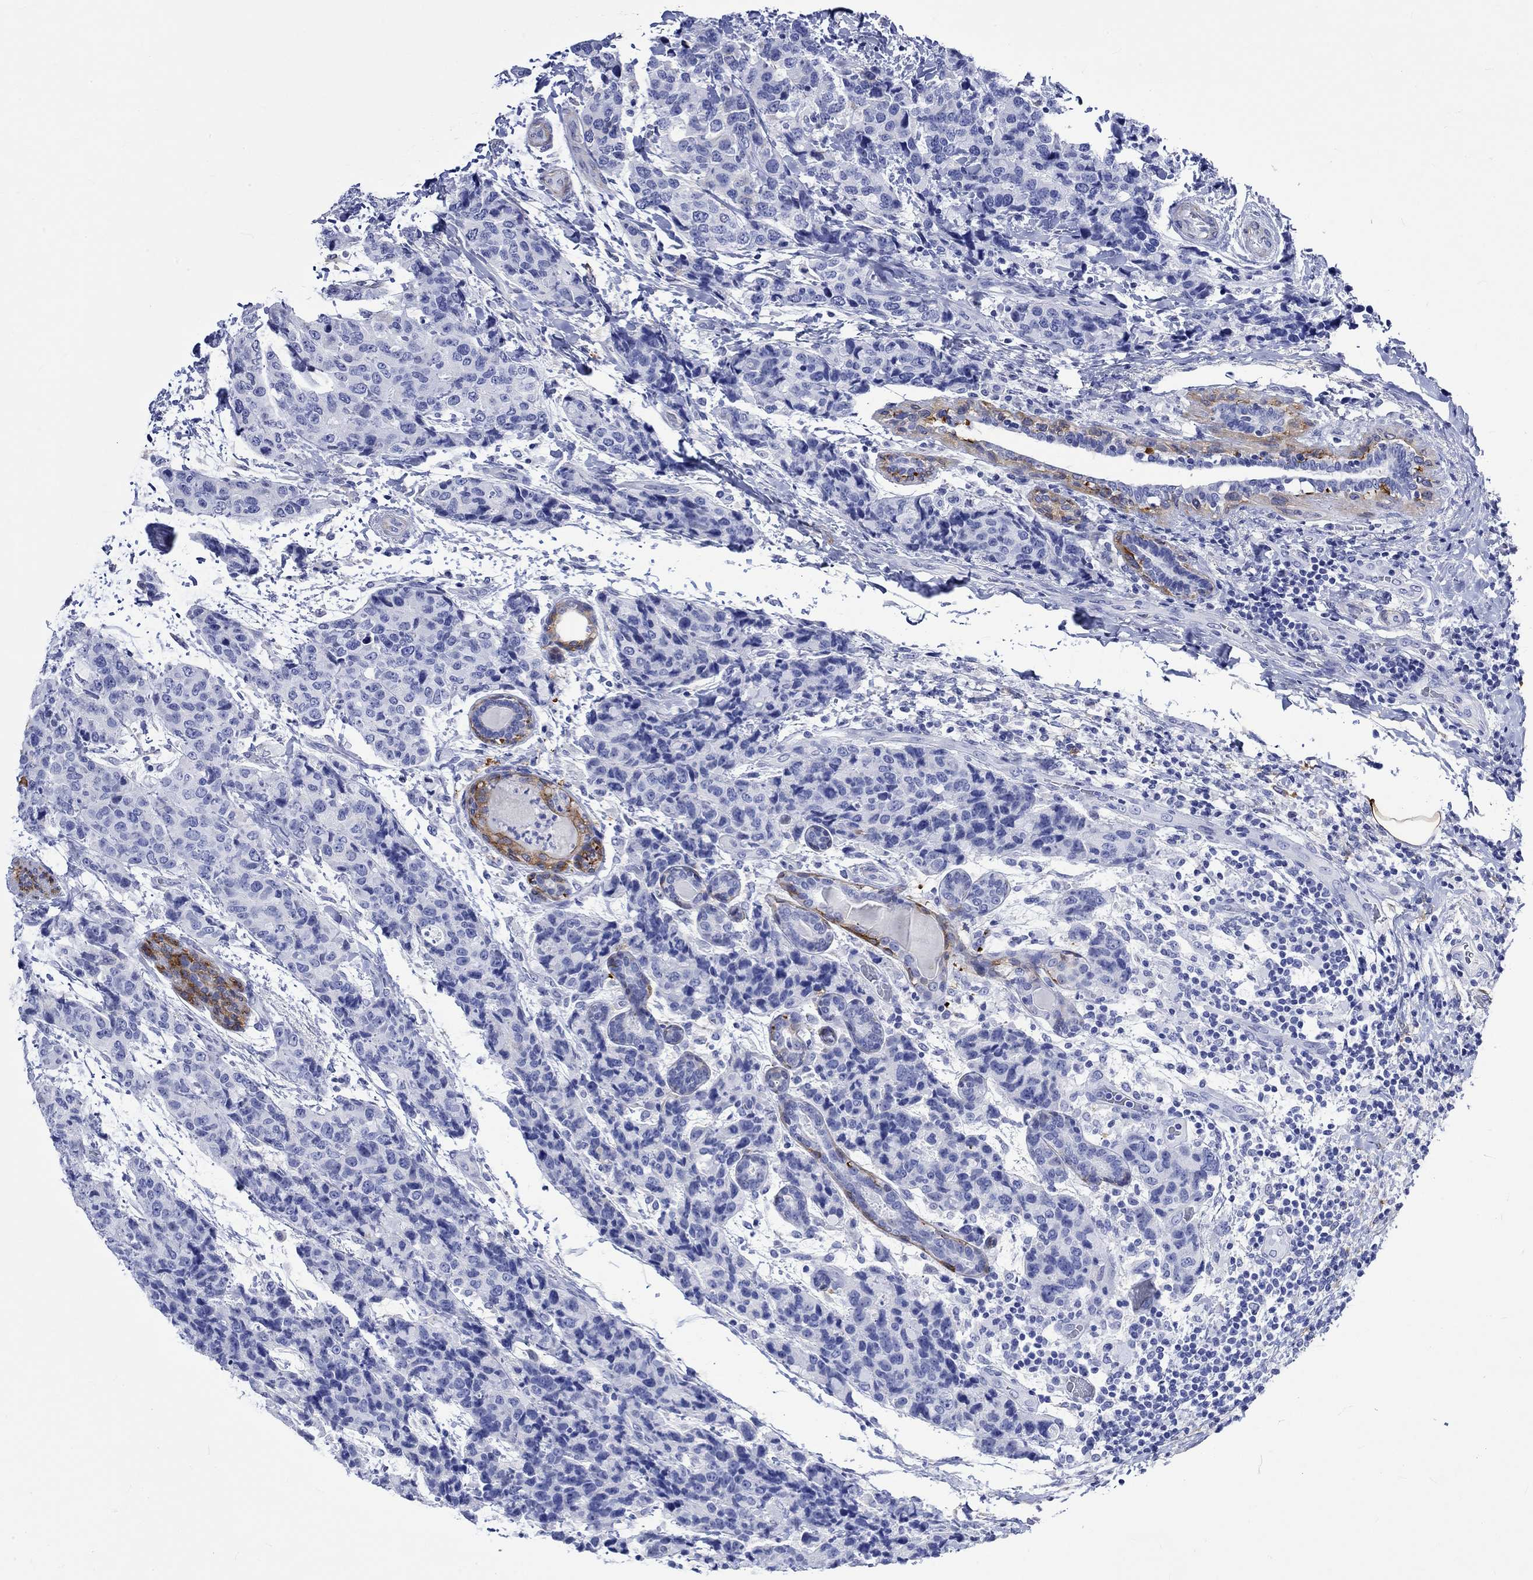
{"staining": {"intensity": "negative", "quantity": "none", "location": "none"}, "tissue": "breast cancer", "cell_type": "Tumor cells", "image_type": "cancer", "snomed": [{"axis": "morphology", "description": "Lobular carcinoma"}, {"axis": "topography", "description": "Breast"}], "caption": "DAB (3,3'-diaminobenzidine) immunohistochemical staining of human breast cancer displays no significant expression in tumor cells.", "gene": "CRYAB", "patient": {"sex": "female", "age": 59}}